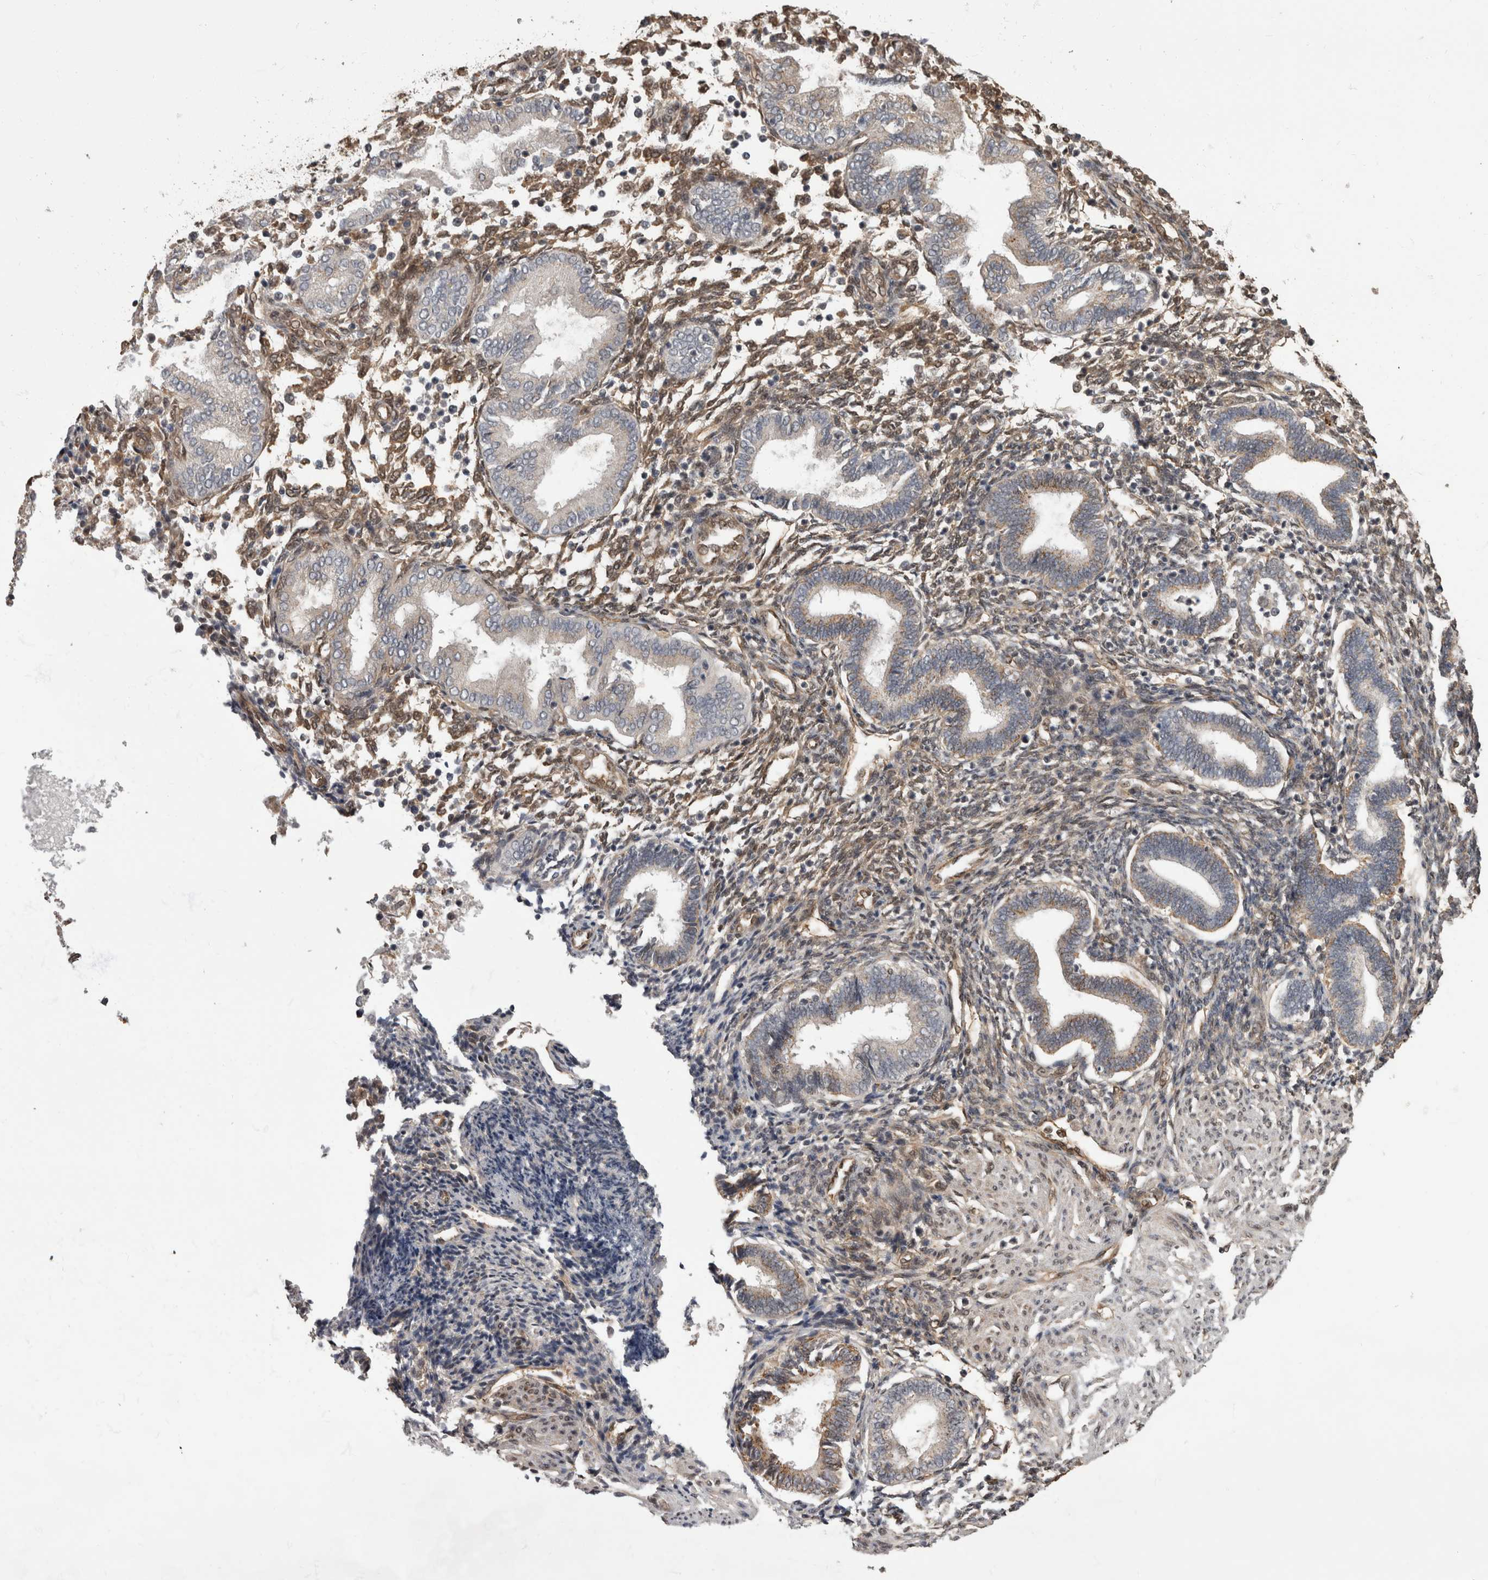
{"staining": {"intensity": "weak", "quantity": "25%-75%", "location": "cytoplasmic/membranous,nuclear"}, "tissue": "endometrium", "cell_type": "Cells in endometrial stroma", "image_type": "normal", "snomed": [{"axis": "morphology", "description": "Normal tissue, NOS"}, {"axis": "topography", "description": "Endometrium"}], "caption": "A brown stain labels weak cytoplasmic/membranous,nuclear staining of a protein in cells in endometrial stroma of benign endometrium. The protein of interest is stained brown, and the nuclei are stained in blue (DAB IHC with brightfield microscopy, high magnification).", "gene": "AKT3", "patient": {"sex": "female", "age": 53}}